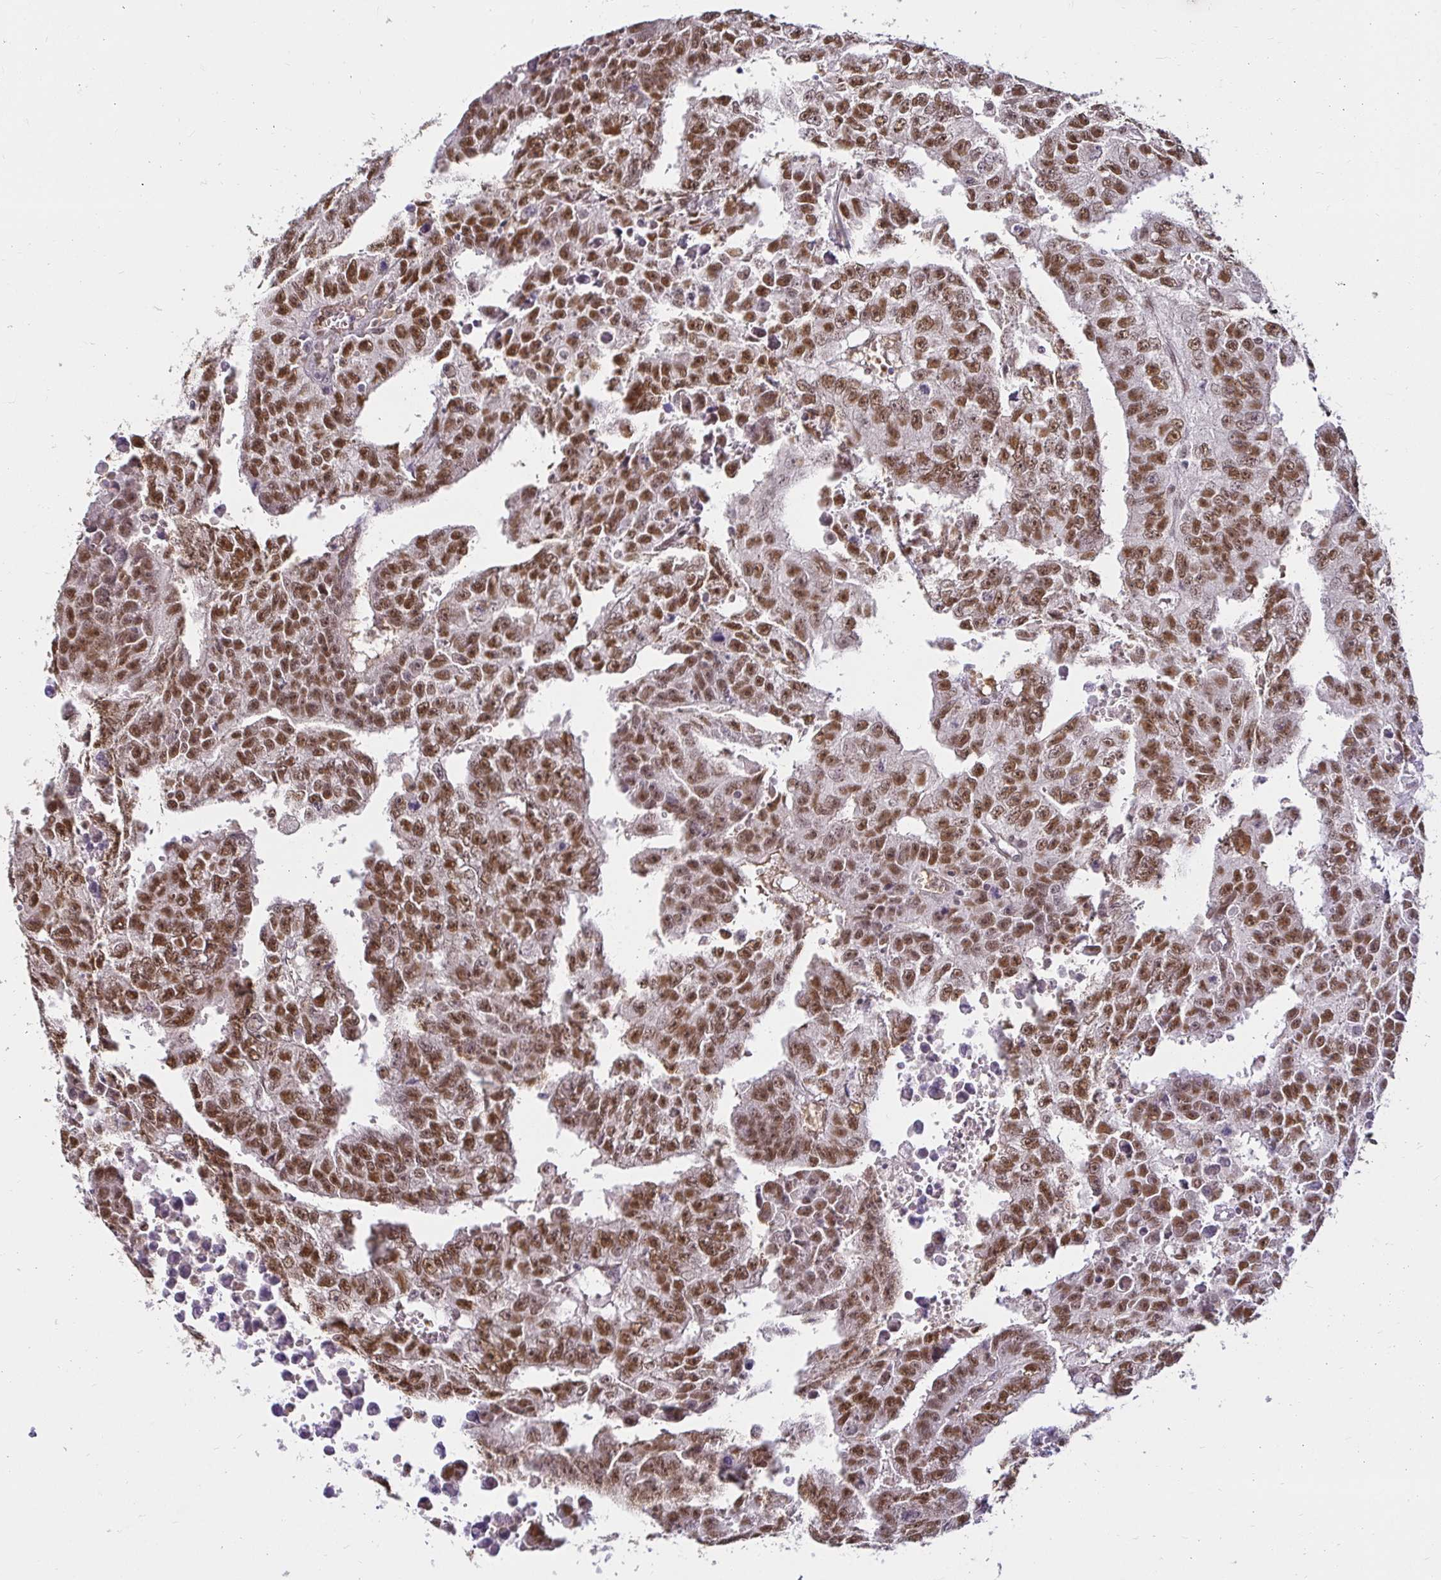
{"staining": {"intensity": "moderate", "quantity": ">75%", "location": "nuclear"}, "tissue": "testis cancer", "cell_type": "Tumor cells", "image_type": "cancer", "snomed": [{"axis": "morphology", "description": "Carcinoma, Embryonal, NOS"}, {"axis": "morphology", "description": "Teratoma, malignant, NOS"}, {"axis": "topography", "description": "Testis"}], "caption": "Testis embryonal carcinoma stained with immunohistochemistry exhibits moderate nuclear expression in about >75% of tumor cells.", "gene": "RIMS4", "patient": {"sex": "male", "age": 24}}